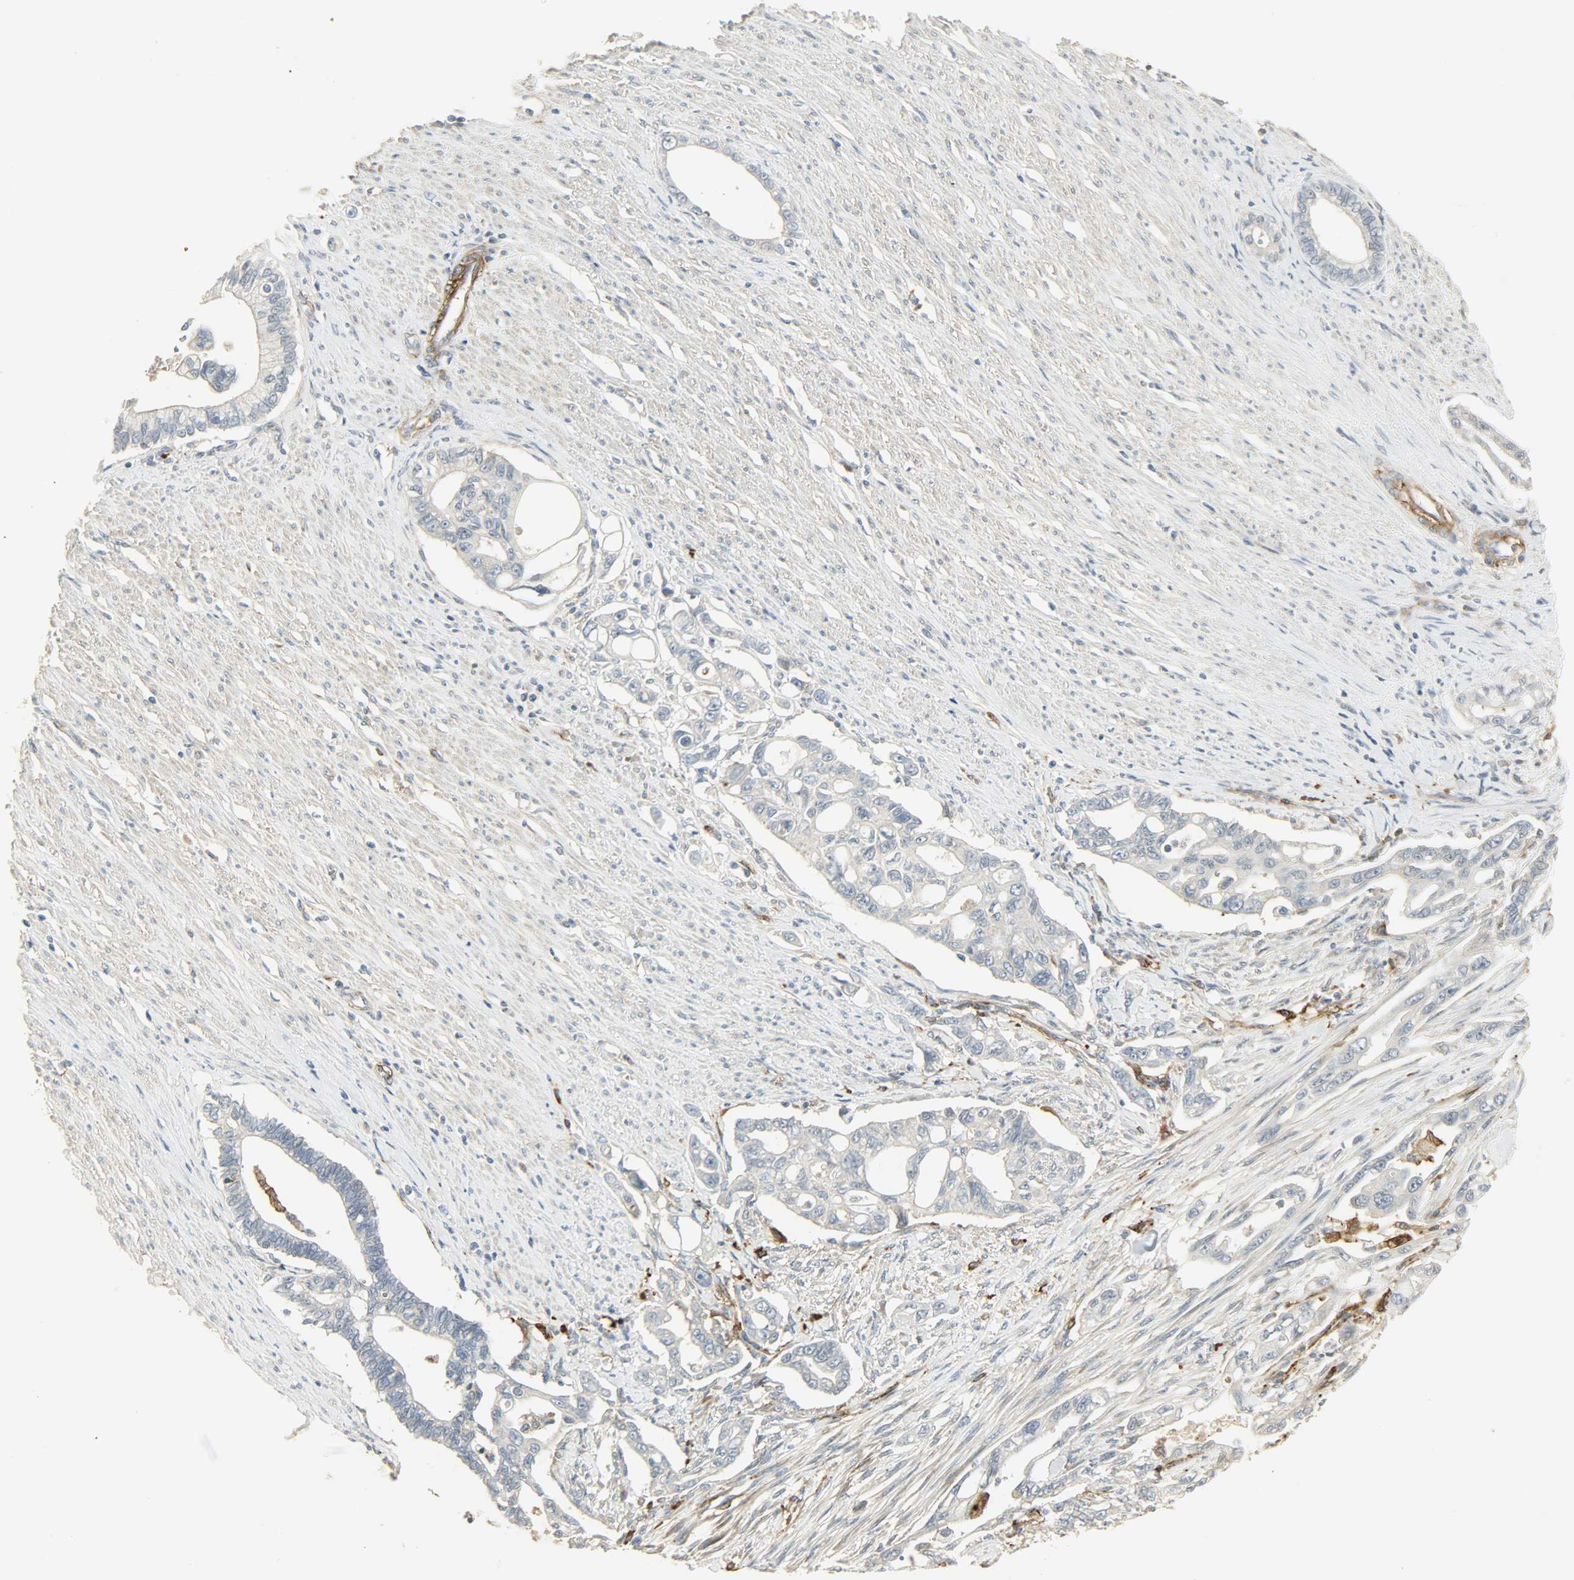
{"staining": {"intensity": "negative", "quantity": "none", "location": "none"}, "tissue": "pancreatic cancer", "cell_type": "Tumor cells", "image_type": "cancer", "snomed": [{"axis": "morphology", "description": "Normal tissue, NOS"}, {"axis": "topography", "description": "Pancreas"}], "caption": "Immunohistochemistry (IHC) micrograph of human pancreatic cancer stained for a protein (brown), which reveals no positivity in tumor cells.", "gene": "ENPEP", "patient": {"sex": "male", "age": 42}}